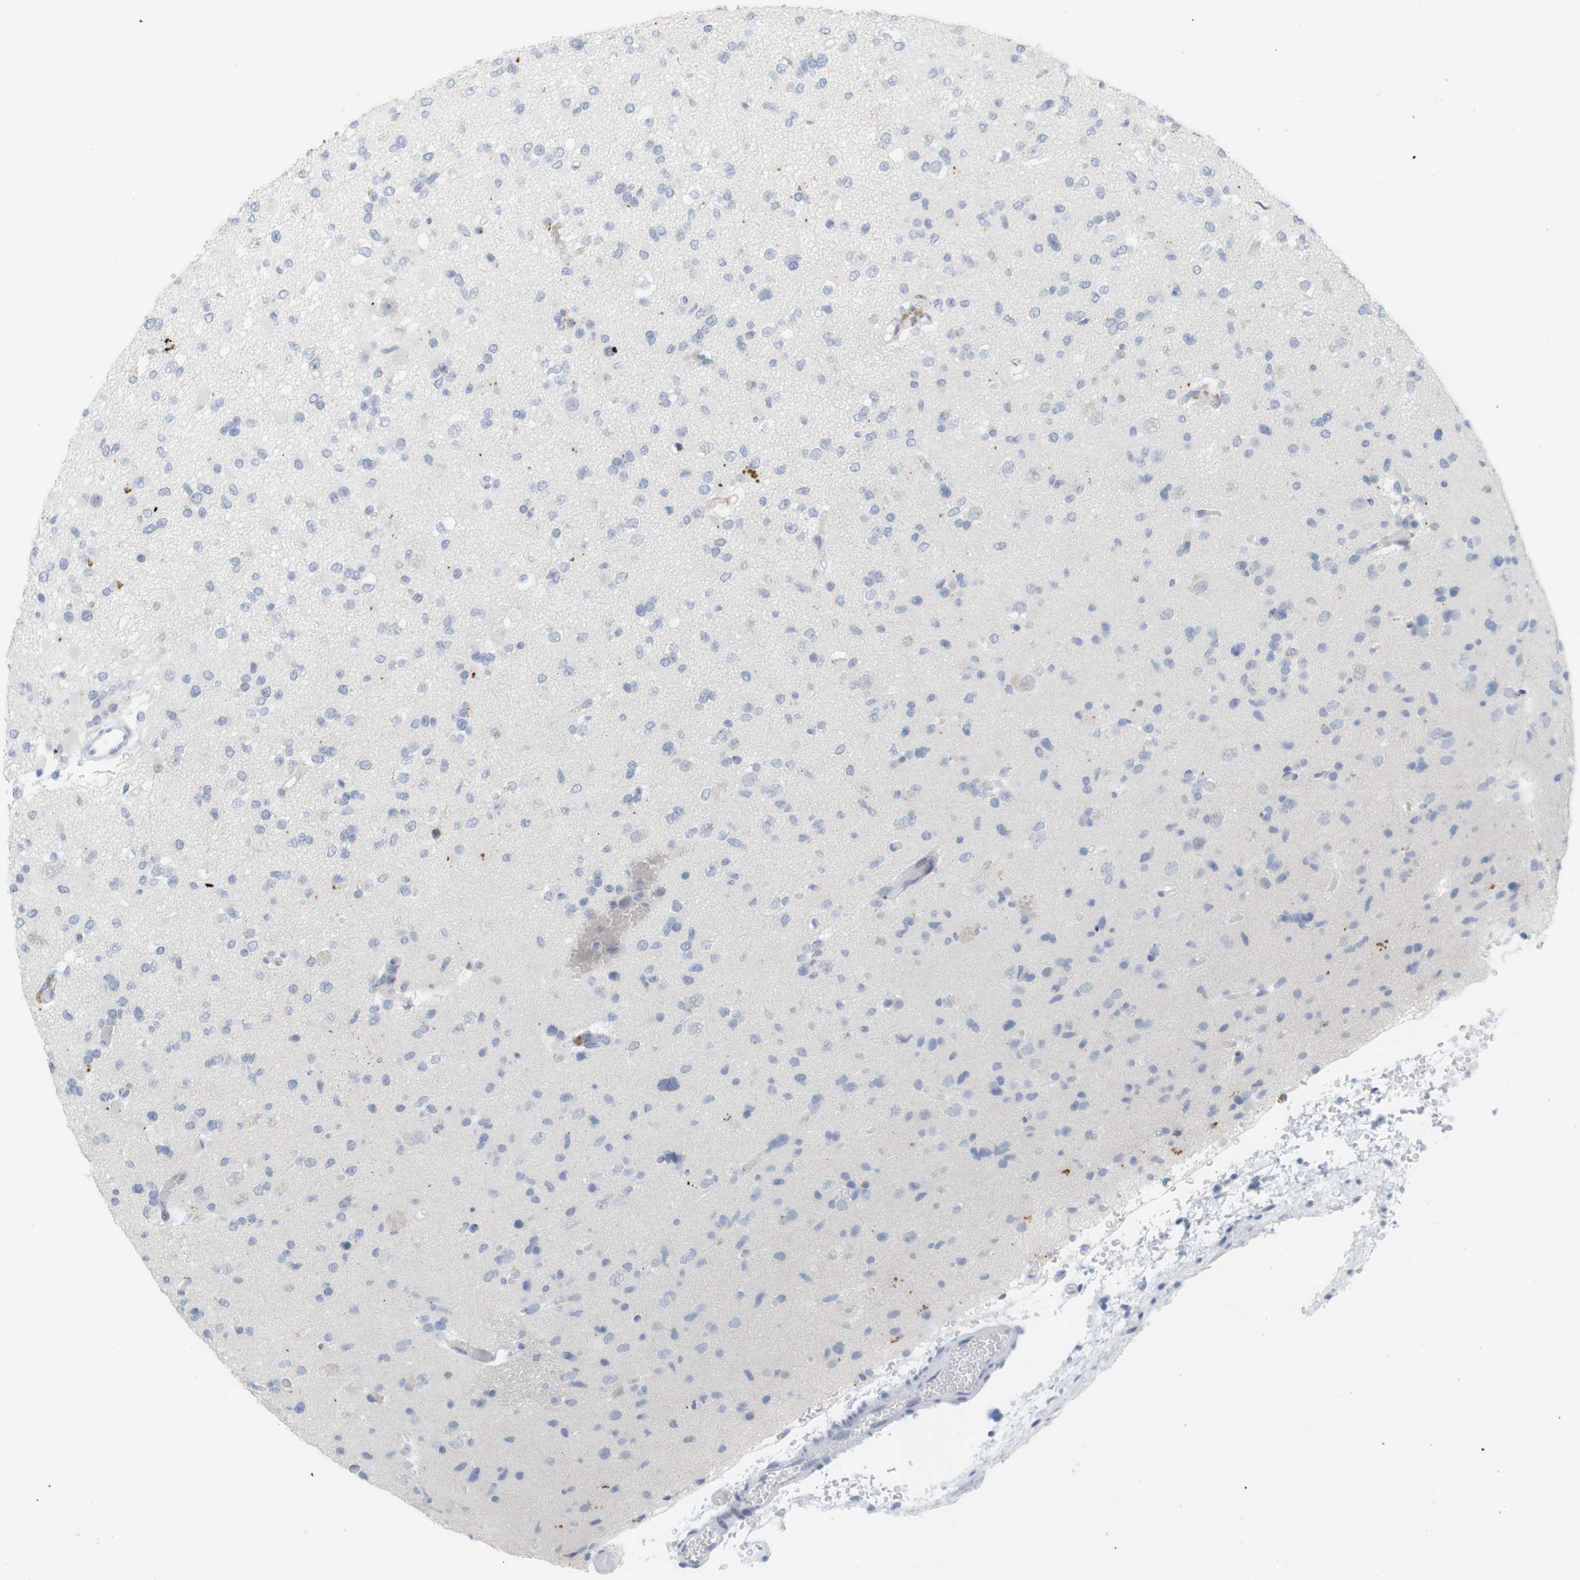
{"staining": {"intensity": "negative", "quantity": "none", "location": "none"}, "tissue": "glioma", "cell_type": "Tumor cells", "image_type": "cancer", "snomed": [{"axis": "morphology", "description": "Glioma, malignant, Low grade"}, {"axis": "topography", "description": "Brain"}], "caption": "Photomicrograph shows no significant protein staining in tumor cells of malignant glioma (low-grade).", "gene": "YIPF1", "patient": {"sex": "female", "age": 22}}